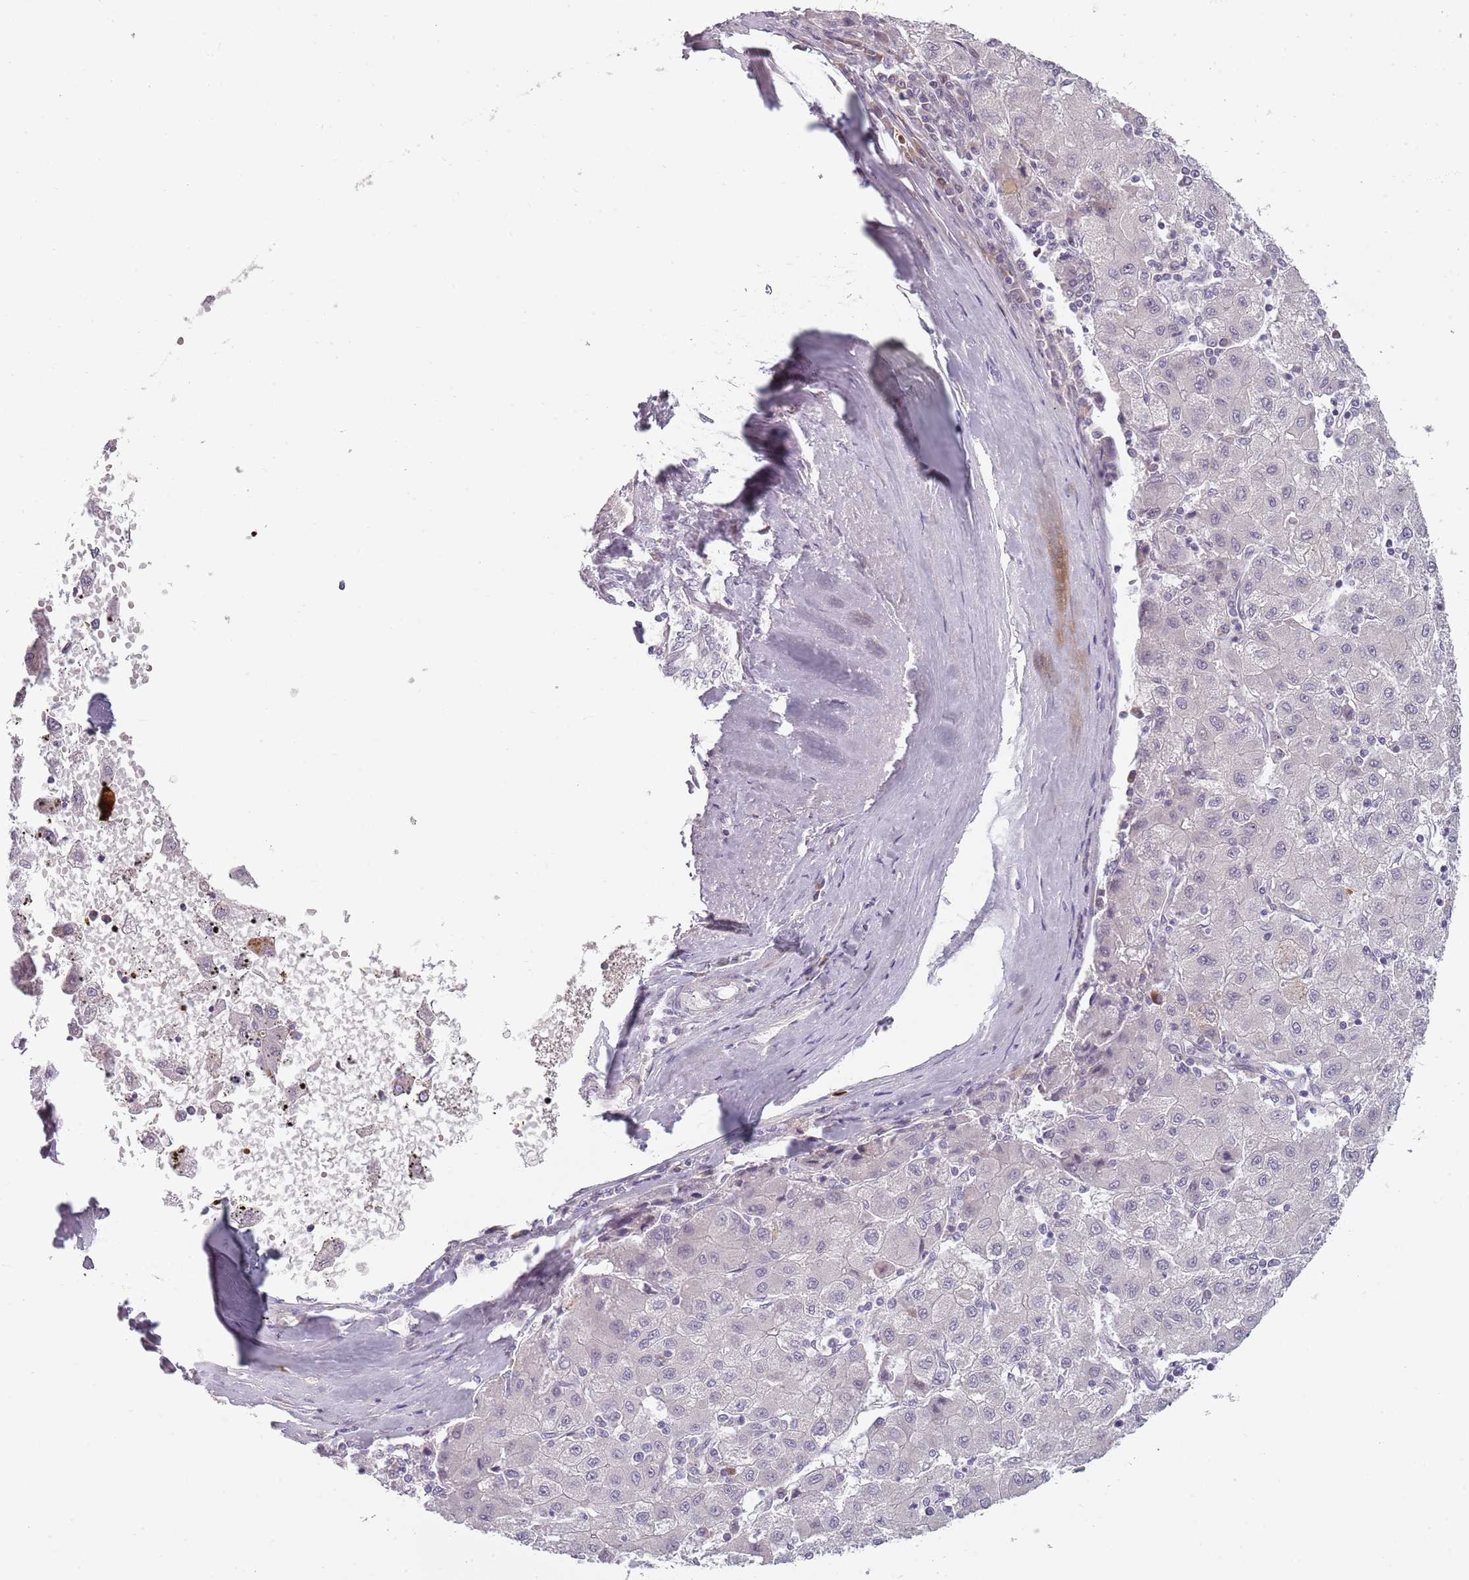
{"staining": {"intensity": "negative", "quantity": "none", "location": "none"}, "tissue": "liver cancer", "cell_type": "Tumor cells", "image_type": "cancer", "snomed": [{"axis": "morphology", "description": "Carcinoma, Hepatocellular, NOS"}, {"axis": "topography", "description": "Liver"}], "caption": "An immunohistochemistry micrograph of liver cancer (hepatocellular carcinoma) is shown. There is no staining in tumor cells of liver cancer (hepatocellular carcinoma). Nuclei are stained in blue.", "gene": "CC2D2B", "patient": {"sex": "male", "age": 72}}